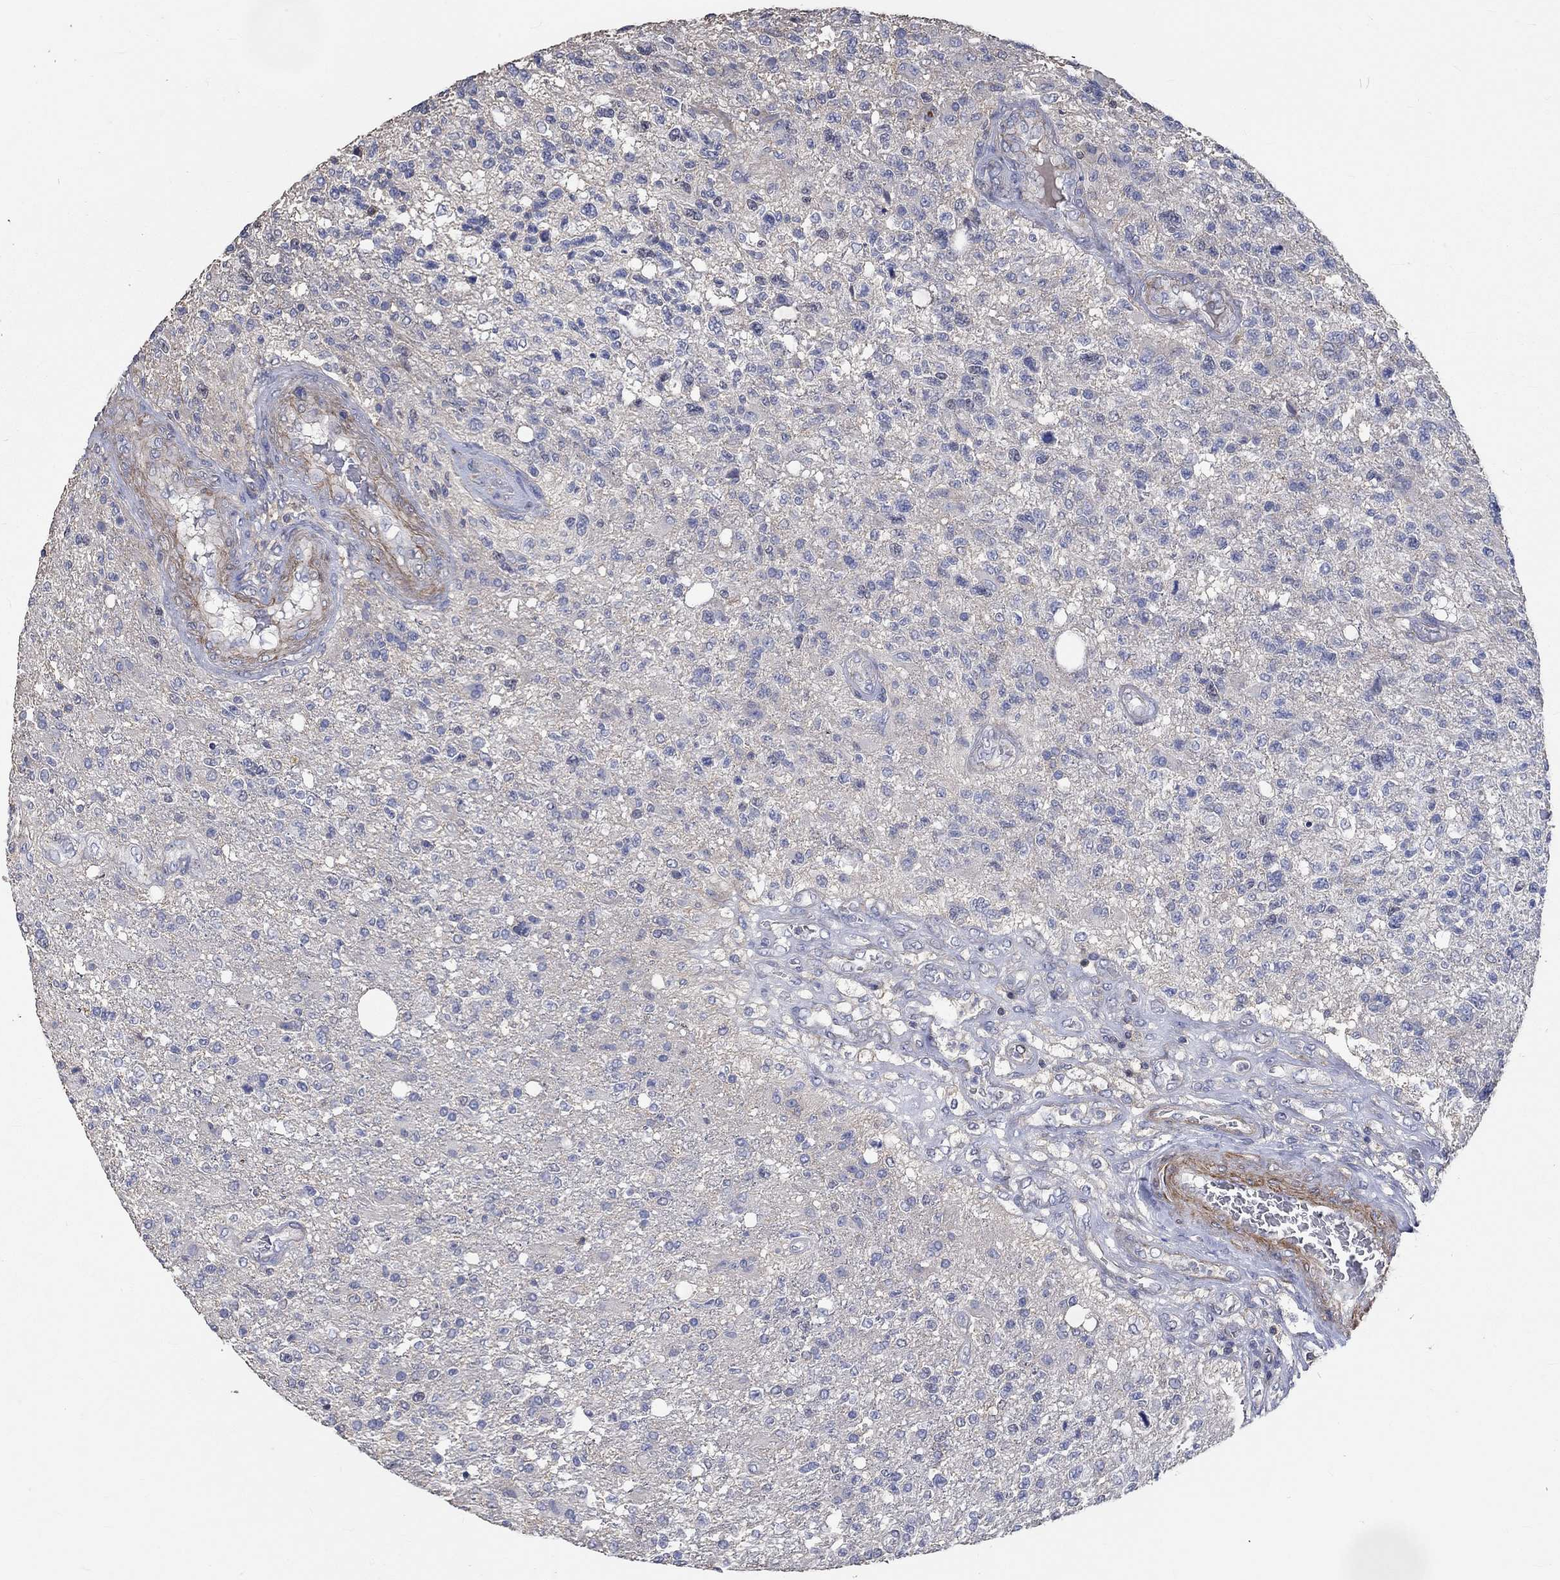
{"staining": {"intensity": "negative", "quantity": "none", "location": "none"}, "tissue": "glioma", "cell_type": "Tumor cells", "image_type": "cancer", "snomed": [{"axis": "morphology", "description": "Glioma, malignant, High grade"}, {"axis": "topography", "description": "Brain"}], "caption": "Human glioma stained for a protein using immunohistochemistry reveals no staining in tumor cells.", "gene": "TNFAIP8L3", "patient": {"sex": "male", "age": 56}}